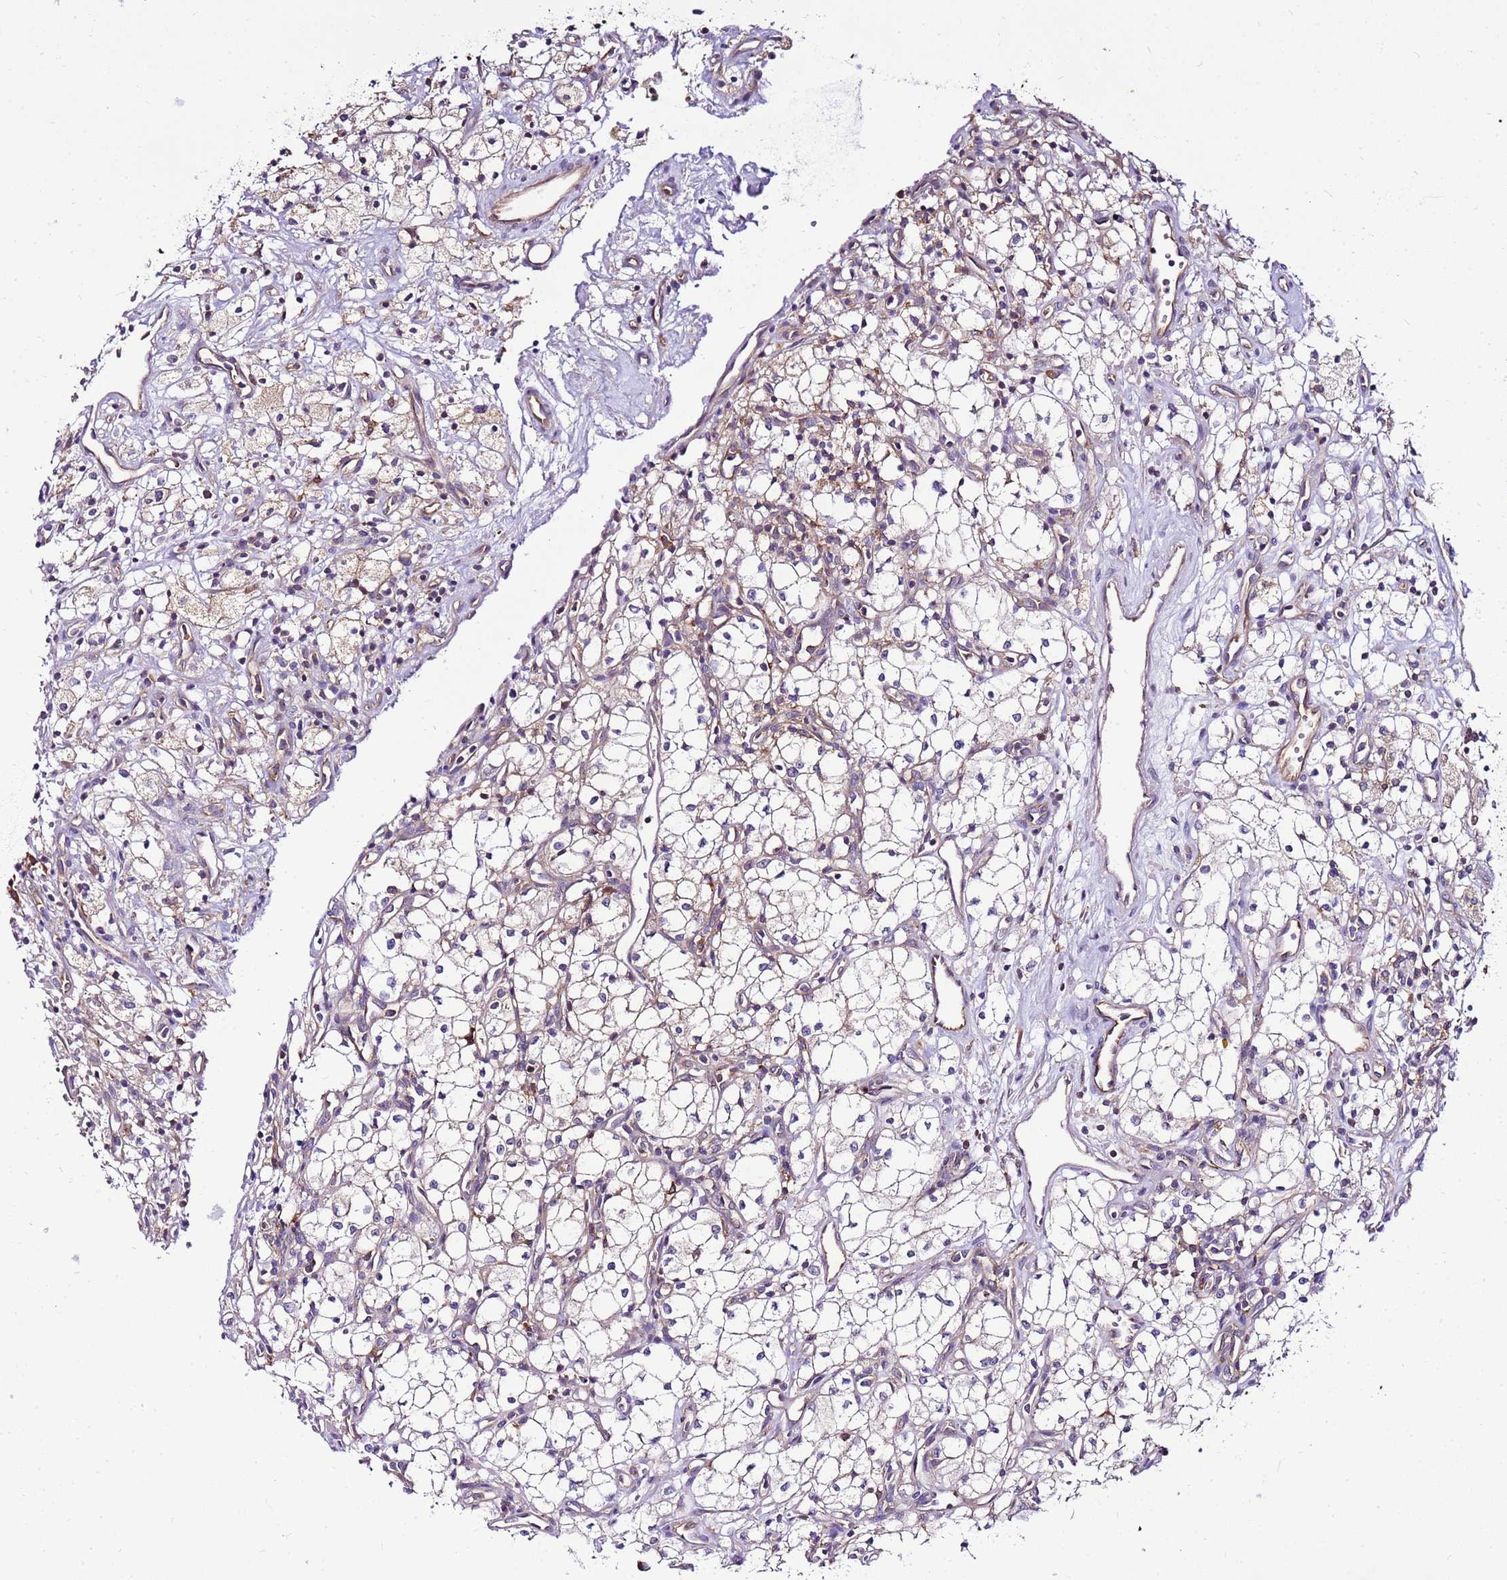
{"staining": {"intensity": "weak", "quantity": "25%-75%", "location": "cytoplasmic/membranous"}, "tissue": "renal cancer", "cell_type": "Tumor cells", "image_type": "cancer", "snomed": [{"axis": "morphology", "description": "Adenocarcinoma, NOS"}, {"axis": "topography", "description": "Kidney"}], "caption": "A photomicrograph showing weak cytoplasmic/membranous staining in about 25%-75% of tumor cells in adenocarcinoma (renal), as visualized by brown immunohistochemical staining.", "gene": "ATXN2L", "patient": {"sex": "male", "age": 59}}